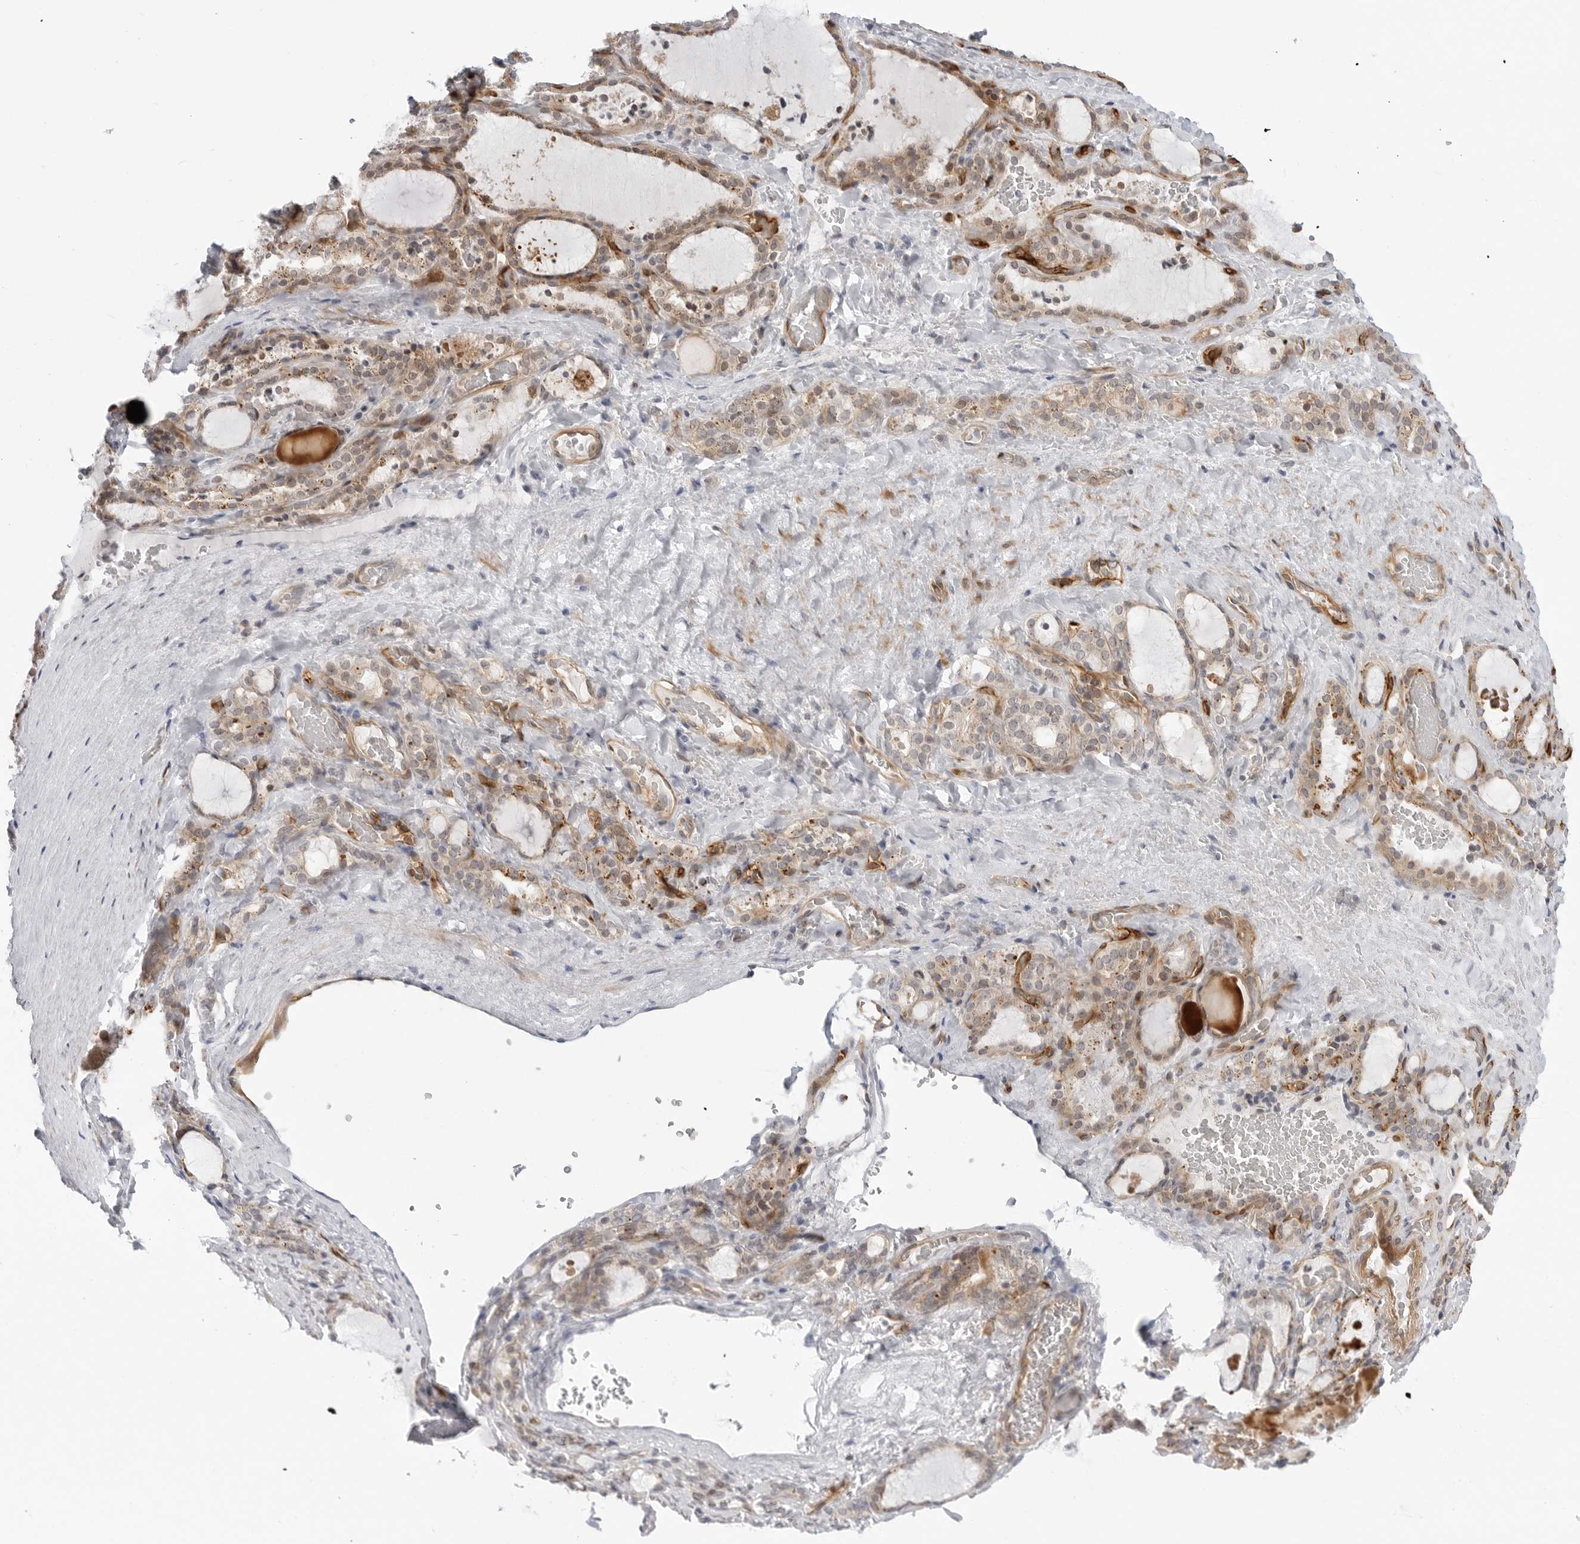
{"staining": {"intensity": "weak", "quantity": ">75%", "location": "cytoplasmic/membranous"}, "tissue": "thyroid gland", "cell_type": "Glandular cells", "image_type": "normal", "snomed": [{"axis": "morphology", "description": "Normal tissue, NOS"}, {"axis": "topography", "description": "Thyroid gland"}], "caption": "Immunohistochemical staining of unremarkable human thyroid gland exhibits >75% levels of weak cytoplasmic/membranous protein staining in about >75% of glandular cells. The protein is stained brown, and the nuclei are stained in blue (DAB IHC with brightfield microscopy, high magnification).", "gene": "STXBP3", "patient": {"sex": "female", "age": 22}}